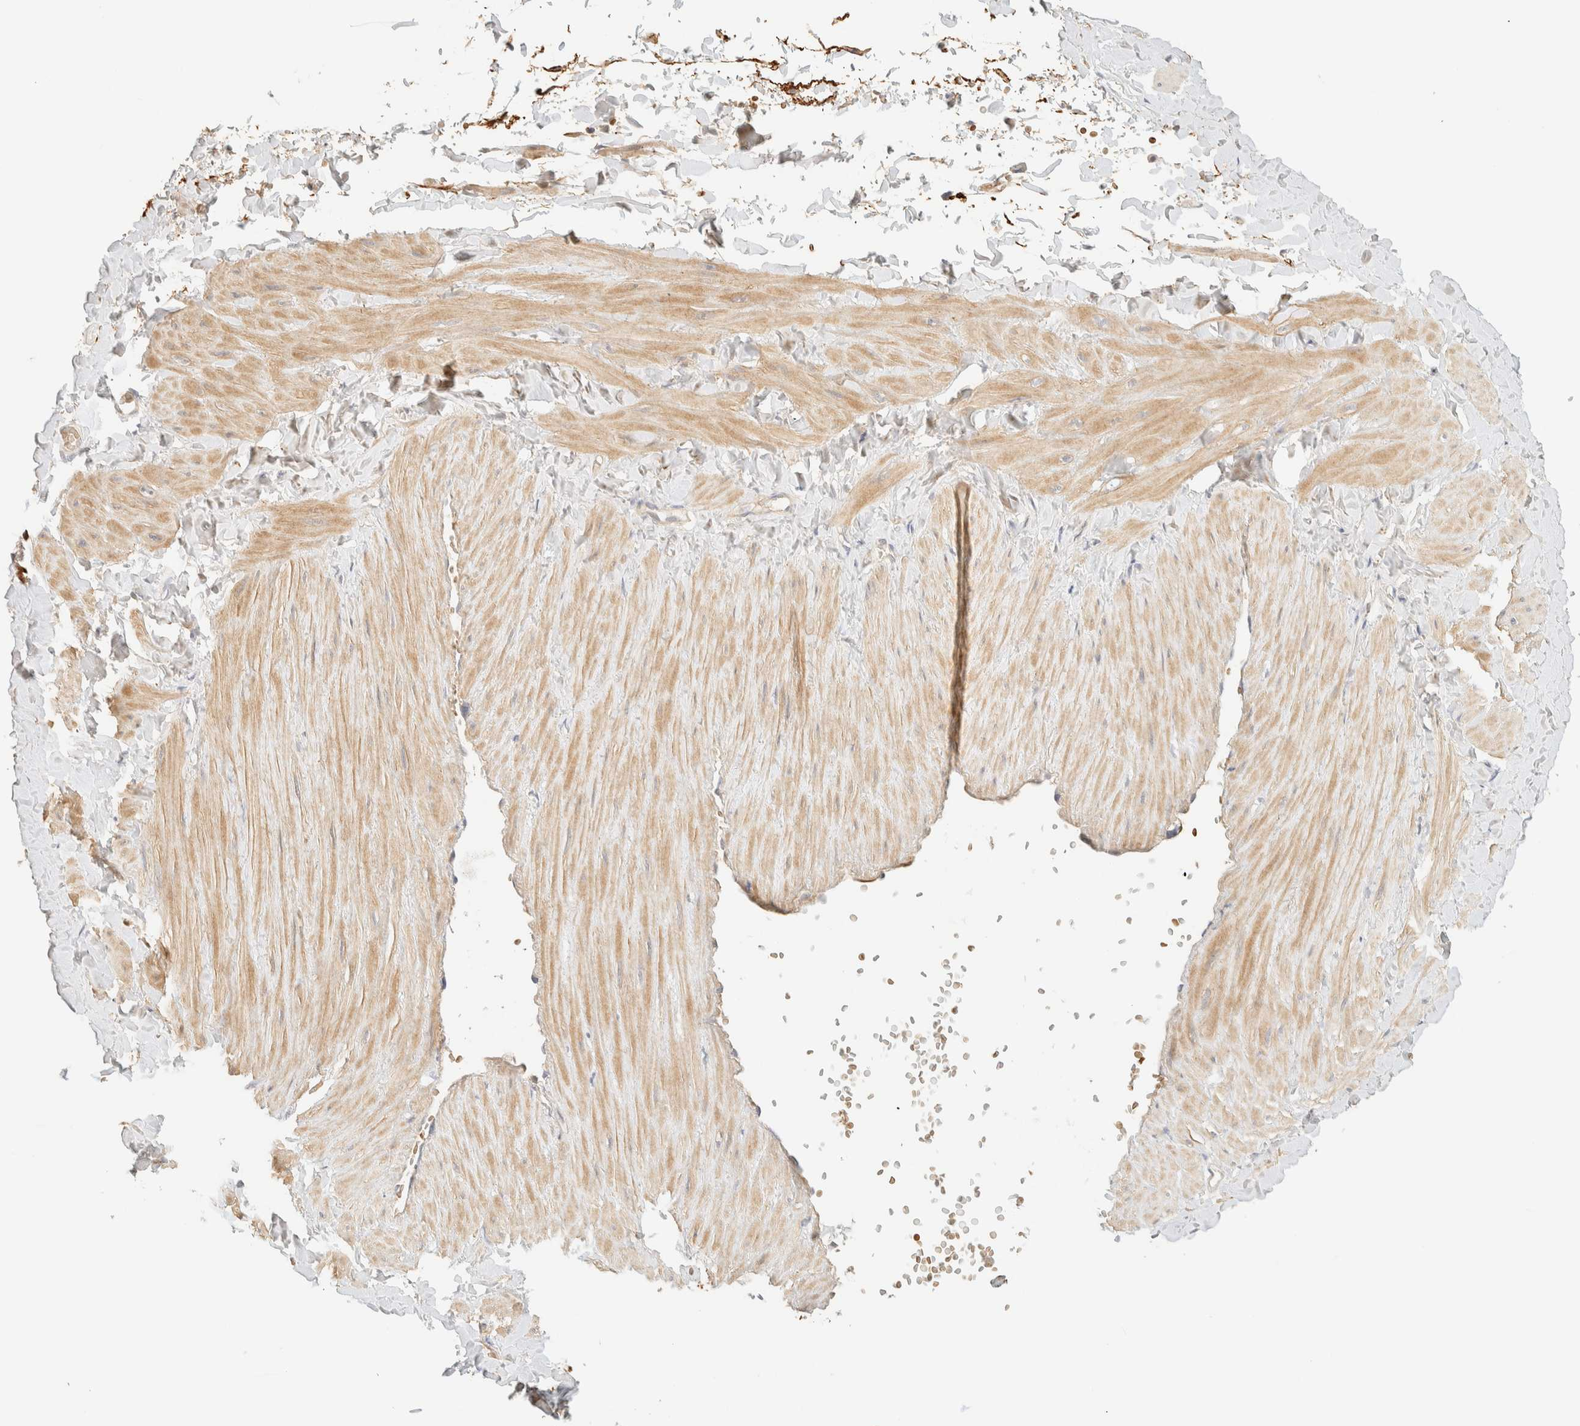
{"staining": {"intensity": "weak", "quantity": ">75%", "location": "cytoplasmic/membranous"}, "tissue": "adipose tissue", "cell_type": "Adipocytes", "image_type": "normal", "snomed": [{"axis": "morphology", "description": "Normal tissue, NOS"}, {"axis": "topography", "description": "Adipose tissue"}, {"axis": "topography", "description": "Vascular tissue"}, {"axis": "topography", "description": "Peripheral nerve tissue"}], "caption": "Protein positivity by immunohistochemistry (IHC) demonstrates weak cytoplasmic/membranous expression in approximately >75% of adipocytes in normal adipose tissue. Using DAB (3,3'-diaminobenzidine) (brown) and hematoxylin (blue) stains, captured at high magnification using brightfield microscopy.", "gene": "TNK1", "patient": {"sex": "male", "age": 25}}